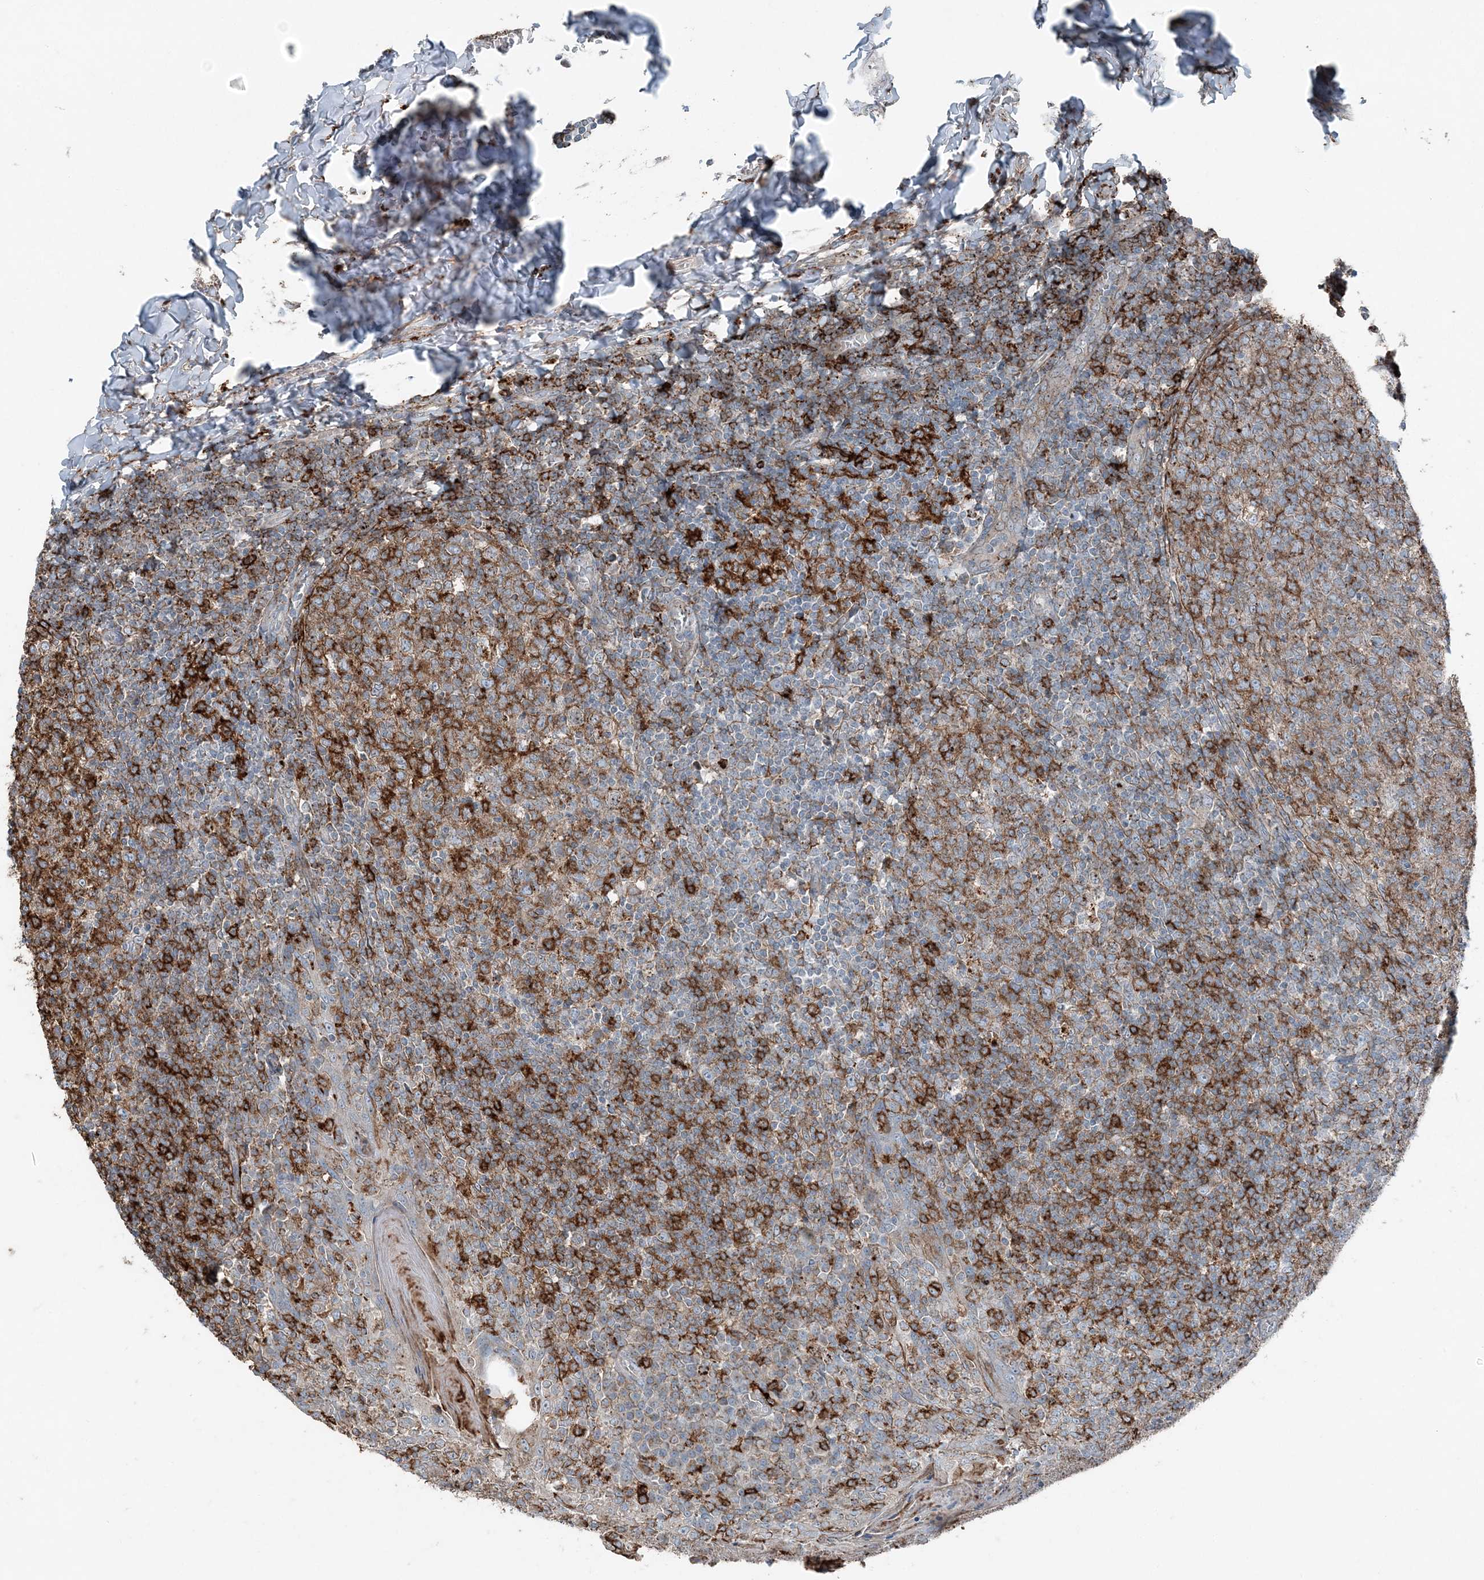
{"staining": {"intensity": "strong", "quantity": "25%-75%", "location": "cytoplasmic/membranous"}, "tissue": "tonsil", "cell_type": "Germinal center cells", "image_type": "normal", "snomed": [{"axis": "morphology", "description": "Normal tissue, NOS"}, {"axis": "topography", "description": "Tonsil"}], "caption": "Brown immunohistochemical staining in unremarkable tonsil reveals strong cytoplasmic/membranous expression in approximately 25%-75% of germinal center cells. Nuclei are stained in blue.", "gene": "KY", "patient": {"sex": "female", "age": 19}}